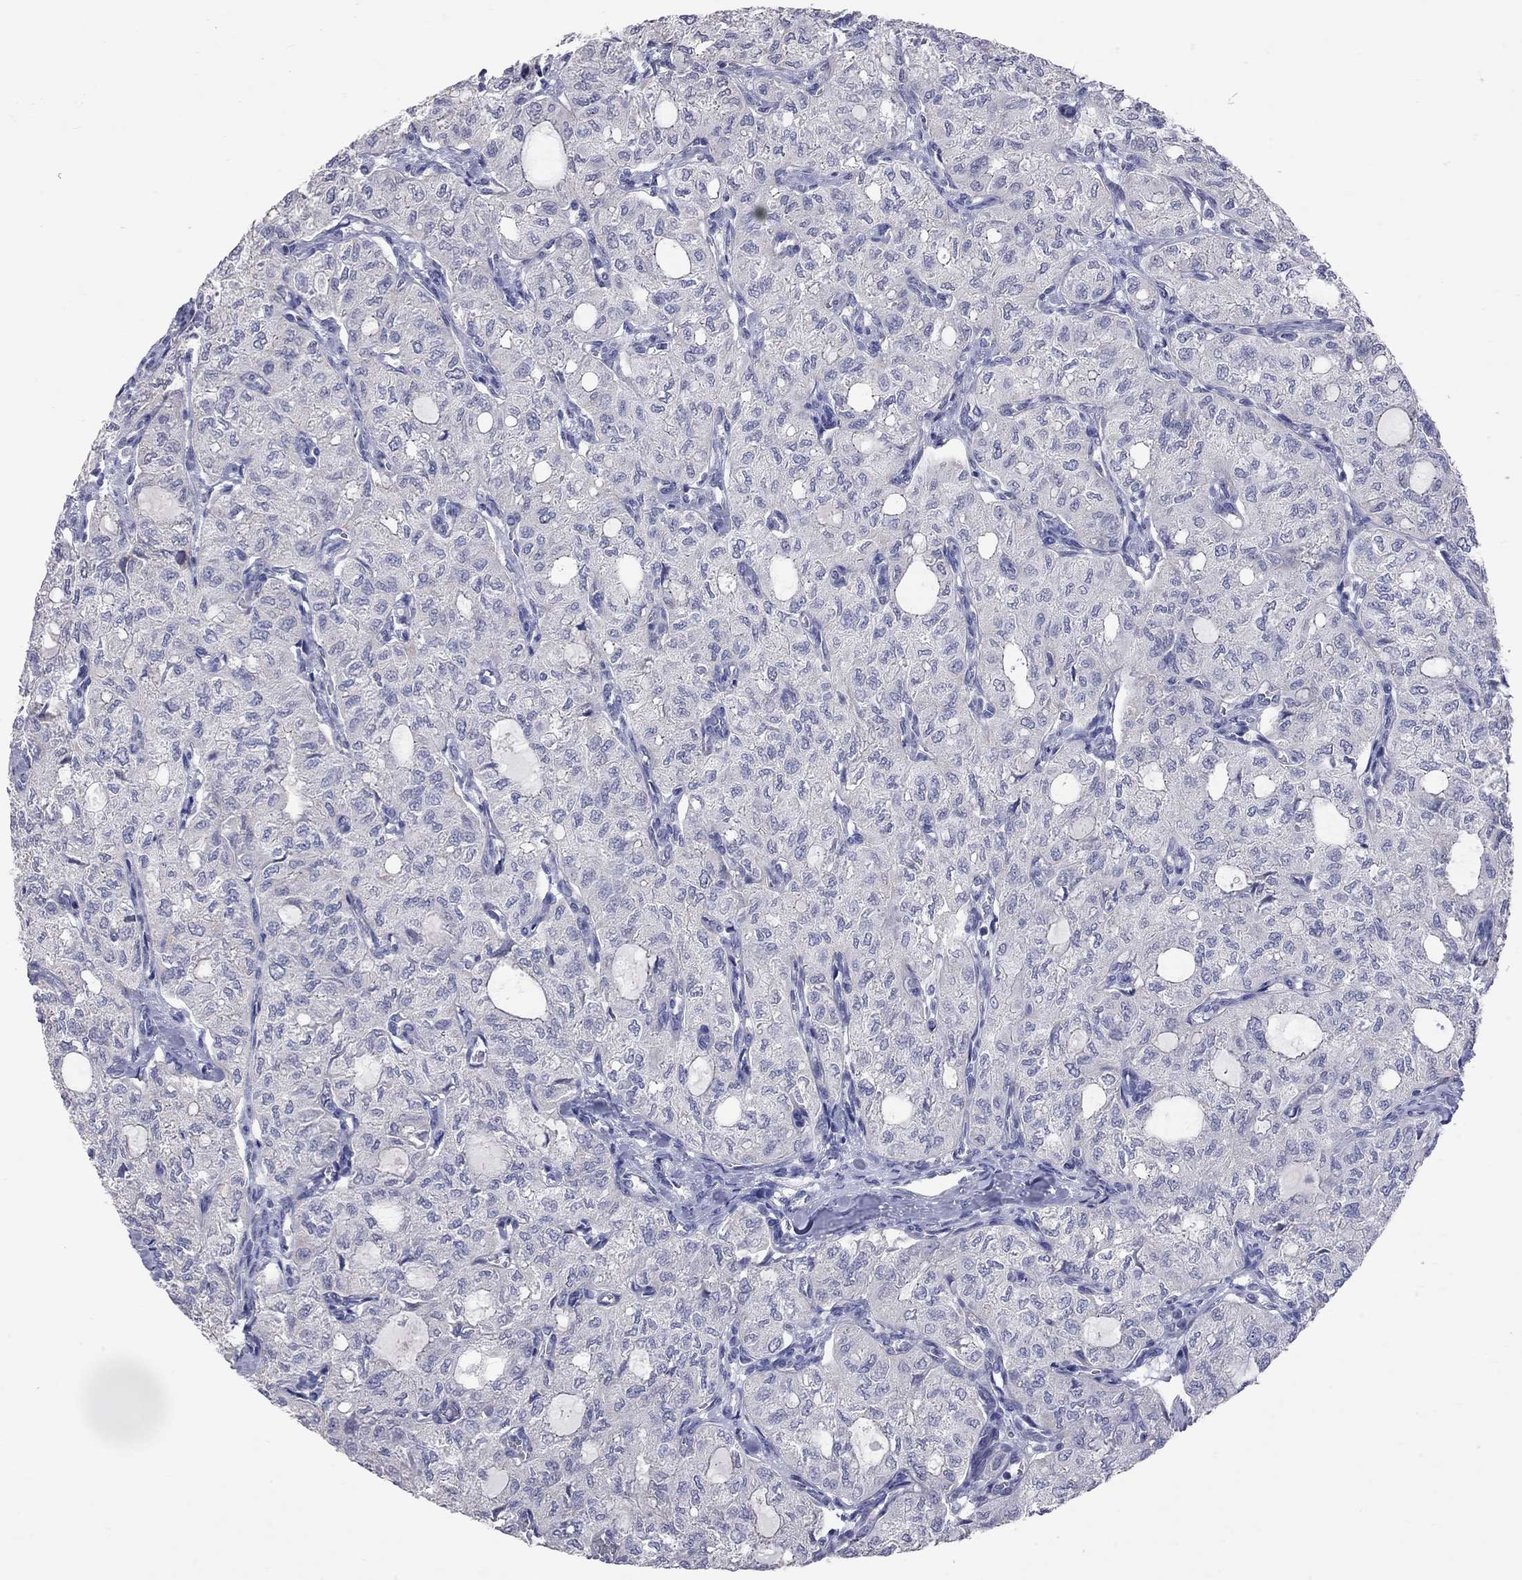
{"staining": {"intensity": "negative", "quantity": "none", "location": "none"}, "tissue": "thyroid cancer", "cell_type": "Tumor cells", "image_type": "cancer", "snomed": [{"axis": "morphology", "description": "Follicular adenoma carcinoma, NOS"}, {"axis": "topography", "description": "Thyroid gland"}], "caption": "Tumor cells are negative for protein expression in human thyroid cancer (follicular adenoma carcinoma).", "gene": "OPRK1", "patient": {"sex": "male", "age": 75}}